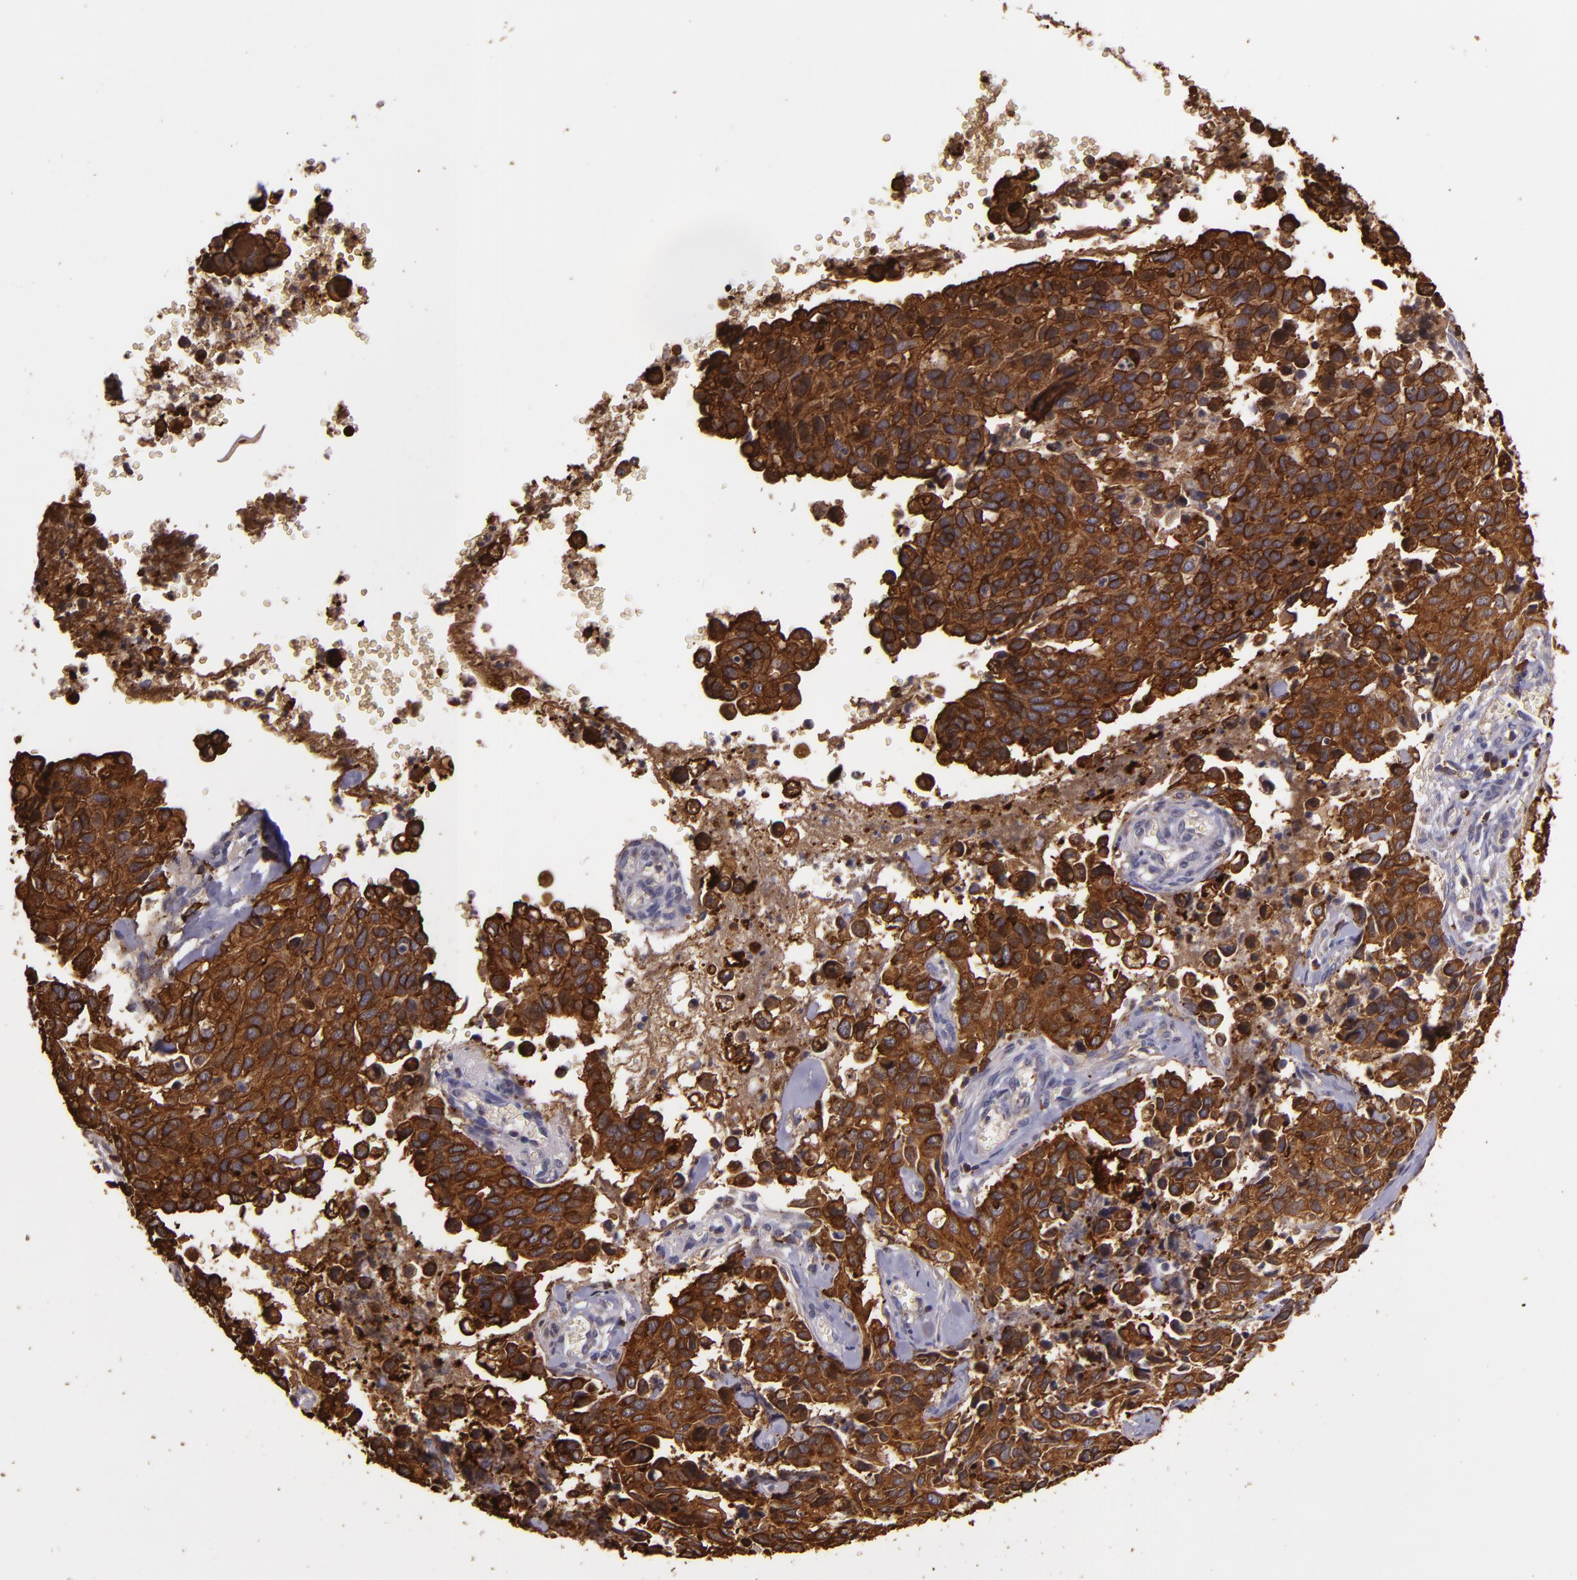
{"staining": {"intensity": "strong", "quantity": ">75%", "location": "cytoplasmic/membranous"}, "tissue": "cervical cancer", "cell_type": "Tumor cells", "image_type": "cancer", "snomed": [{"axis": "morphology", "description": "Normal tissue, NOS"}, {"axis": "morphology", "description": "Squamous cell carcinoma, NOS"}, {"axis": "topography", "description": "Cervix"}], "caption": "Squamous cell carcinoma (cervical) stained for a protein exhibits strong cytoplasmic/membranous positivity in tumor cells. The staining was performed using DAB (3,3'-diaminobenzidine), with brown indicating positive protein expression. Nuclei are stained blue with hematoxylin.", "gene": "SLC9A3R1", "patient": {"sex": "female", "age": 45}}